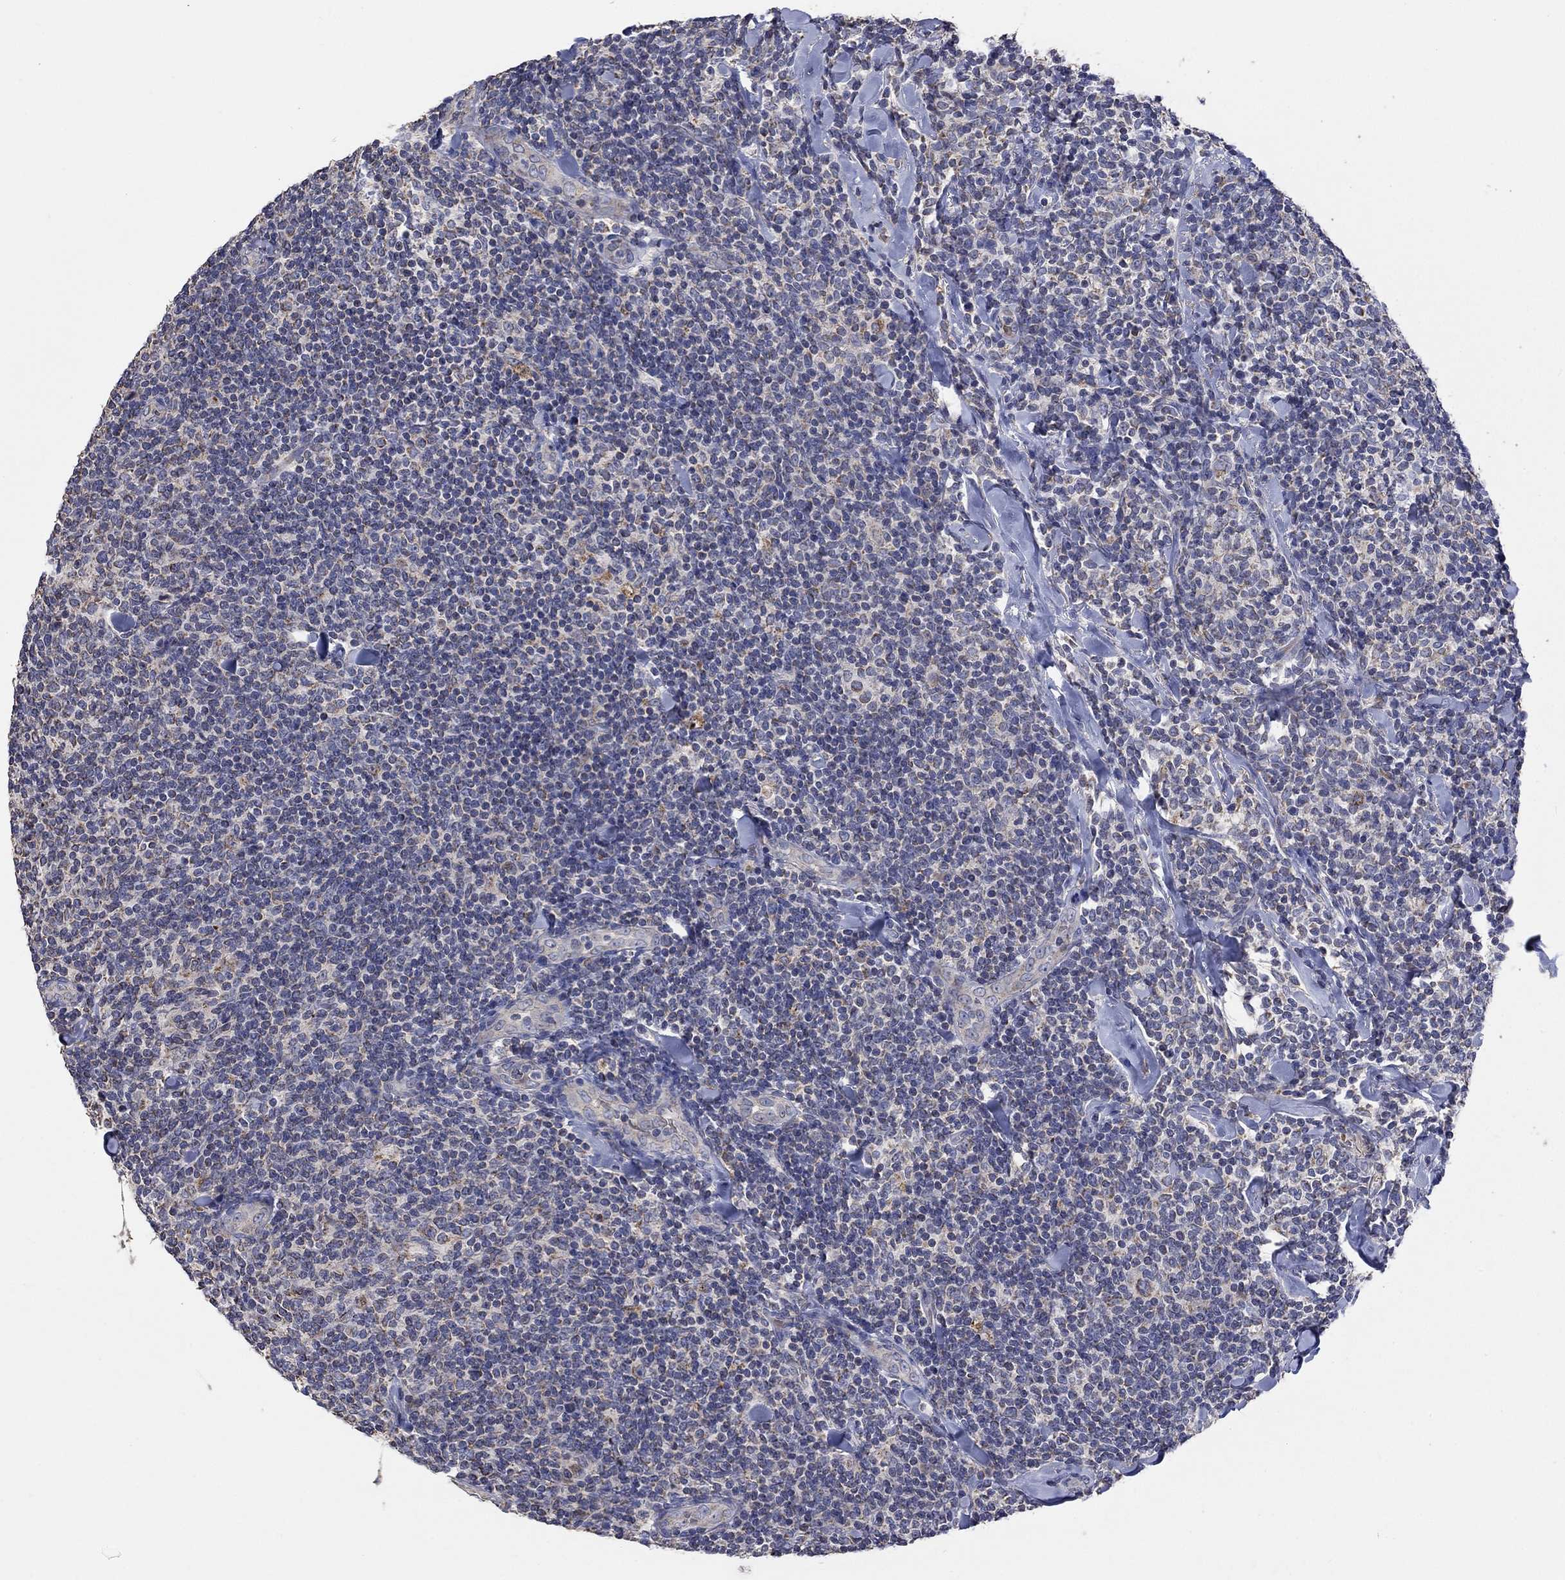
{"staining": {"intensity": "negative", "quantity": "none", "location": "none"}, "tissue": "lymphoma", "cell_type": "Tumor cells", "image_type": "cancer", "snomed": [{"axis": "morphology", "description": "Malignant lymphoma, non-Hodgkin's type, Low grade"}, {"axis": "topography", "description": "Lymph node"}], "caption": "This is a micrograph of immunohistochemistry (IHC) staining of lymphoma, which shows no staining in tumor cells.", "gene": "UGT8", "patient": {"sex": "female", "age": 56}}